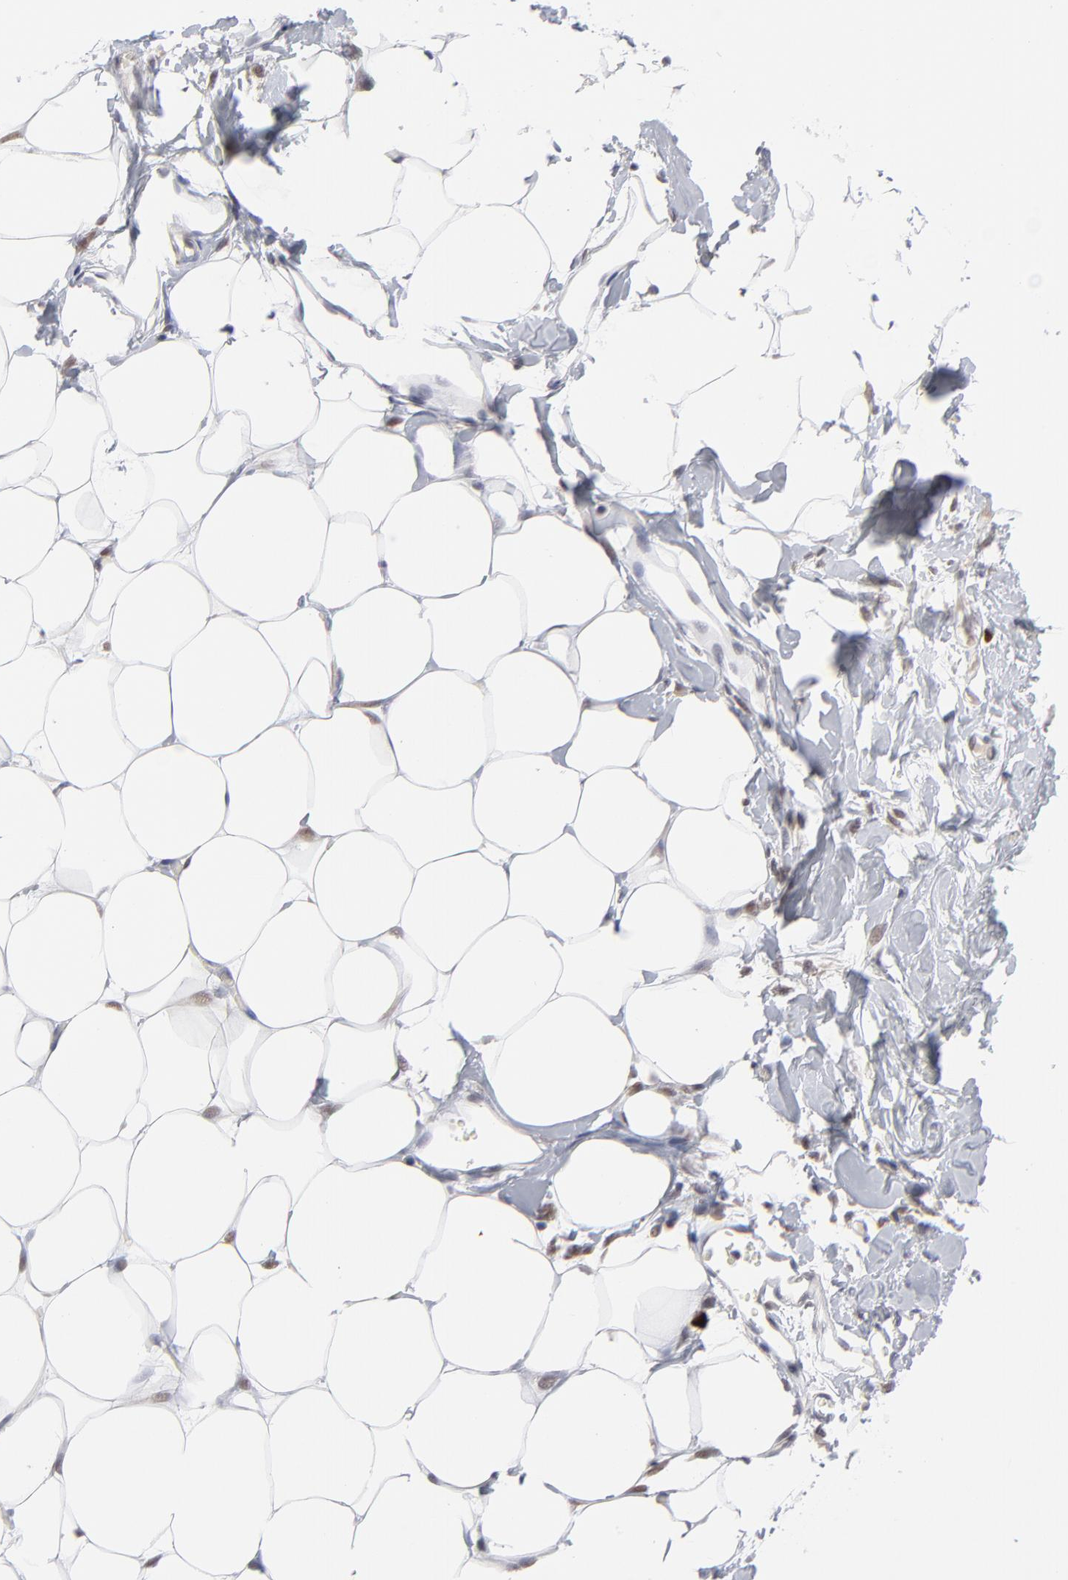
{"staining": {"intensity": "weak", "quantity": "25%-75%", "location": "nuclear"}, "tissue": "breast", "cell_type": "Adipocytes", "image_type": "normal", "snomed": [{"axis": "morphology", "description": "Normal tissue, NOS"}, {"axis": "topography", "description": "Breast"}, {"axis": "topography", "description": "Adipose tissue"}], "caption": "Immunohistochemistry (IHC) histopathology image of unremarkable breast: breast stained using immunohistochemistry demonstrates low levels of weak protein expression localized specifically in the nuclear of adipocytes, appearing as a nuclear brown color.", "gene": "NBN", "patient": {"sex": "female", "age": 25}}